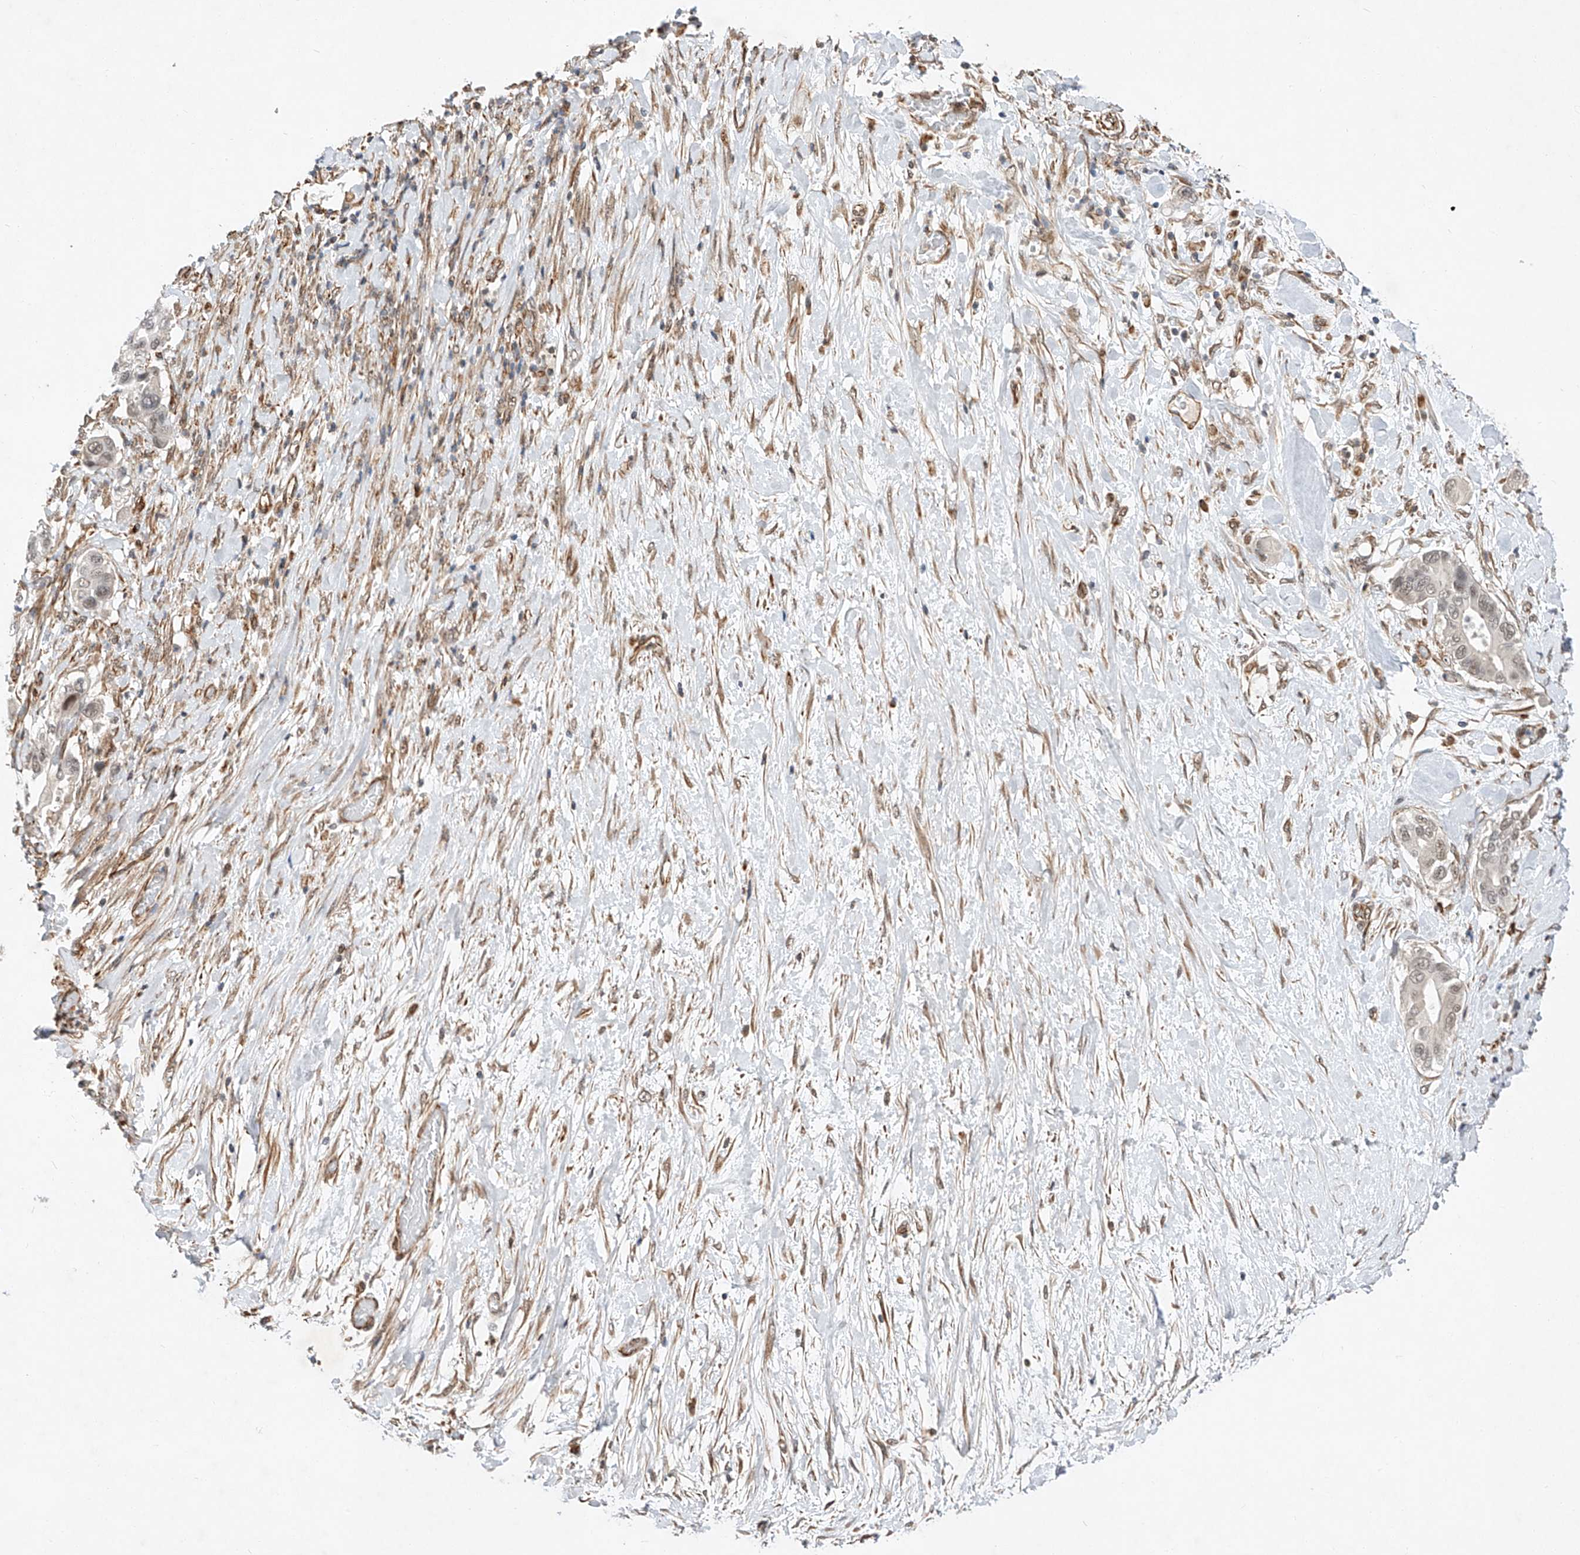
{"staining": {"intensity": "weak", "quantity": "<25%", "location": "nuclear"}, "tissue": "pancreatic cancer", "cell_type": "Tumor cells", "image_type": "cancer", "snomed": [{"axis": "morphology", "description": "Adenocarcinoma, NOS"}, {"axis": "topography", "description": "Pancreas"}], "caption": "DAB immunohistochemical staining of pancreatic cancer (adenocarcinoma) reveals no significant staining in tumor cells. The staining was performed using DAB to visualize the protein expression in brown, while the nuclei were stained in blue with hematoxylin (Magnification: 20x).", "gene": "AMD1", "patient": {"sex": "male", "age": 68}}